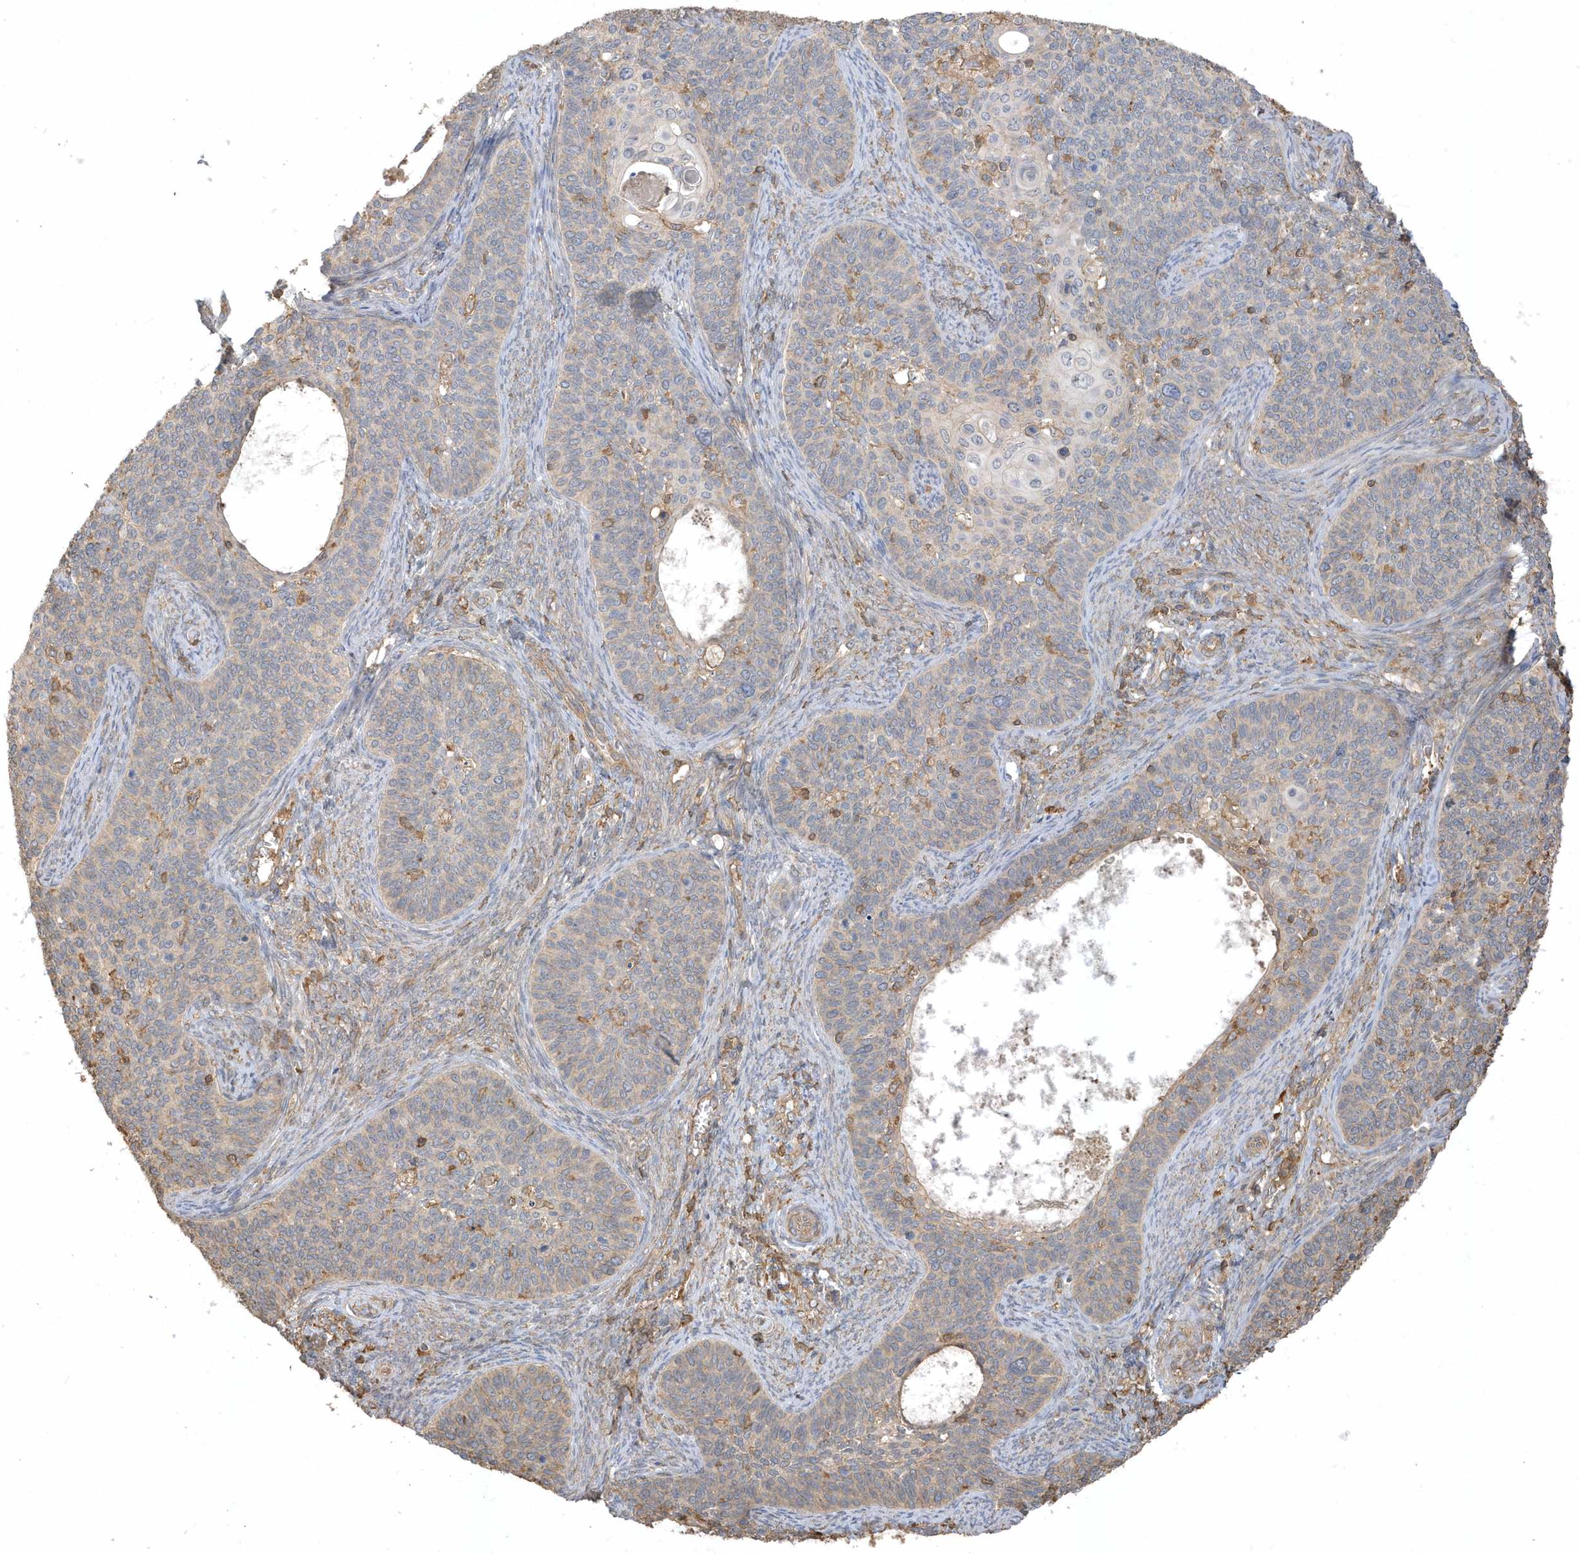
{"staining": {"intensity": "weak", "quantity": "25%-75%", "location": "cytoplasmic/membranous"}, "tissue": "cervical cancer", "cell_type": "Tumor cells", "image_type": "cancer", "snomed": [{"axis": "morphology", "description": "Squamous cell carcinoma, NOS"}, {"axis": "topography", "description": "Cervix"}], "caption": "A brown stain labels weak cytoplasmic/membranous staining of a protein in human cervical cancer tumor cells. (IHC, brightfield microscopy, high magnification).", "gene": "ZBTB8A", "patient": {"sex": "female", "age": 33}}